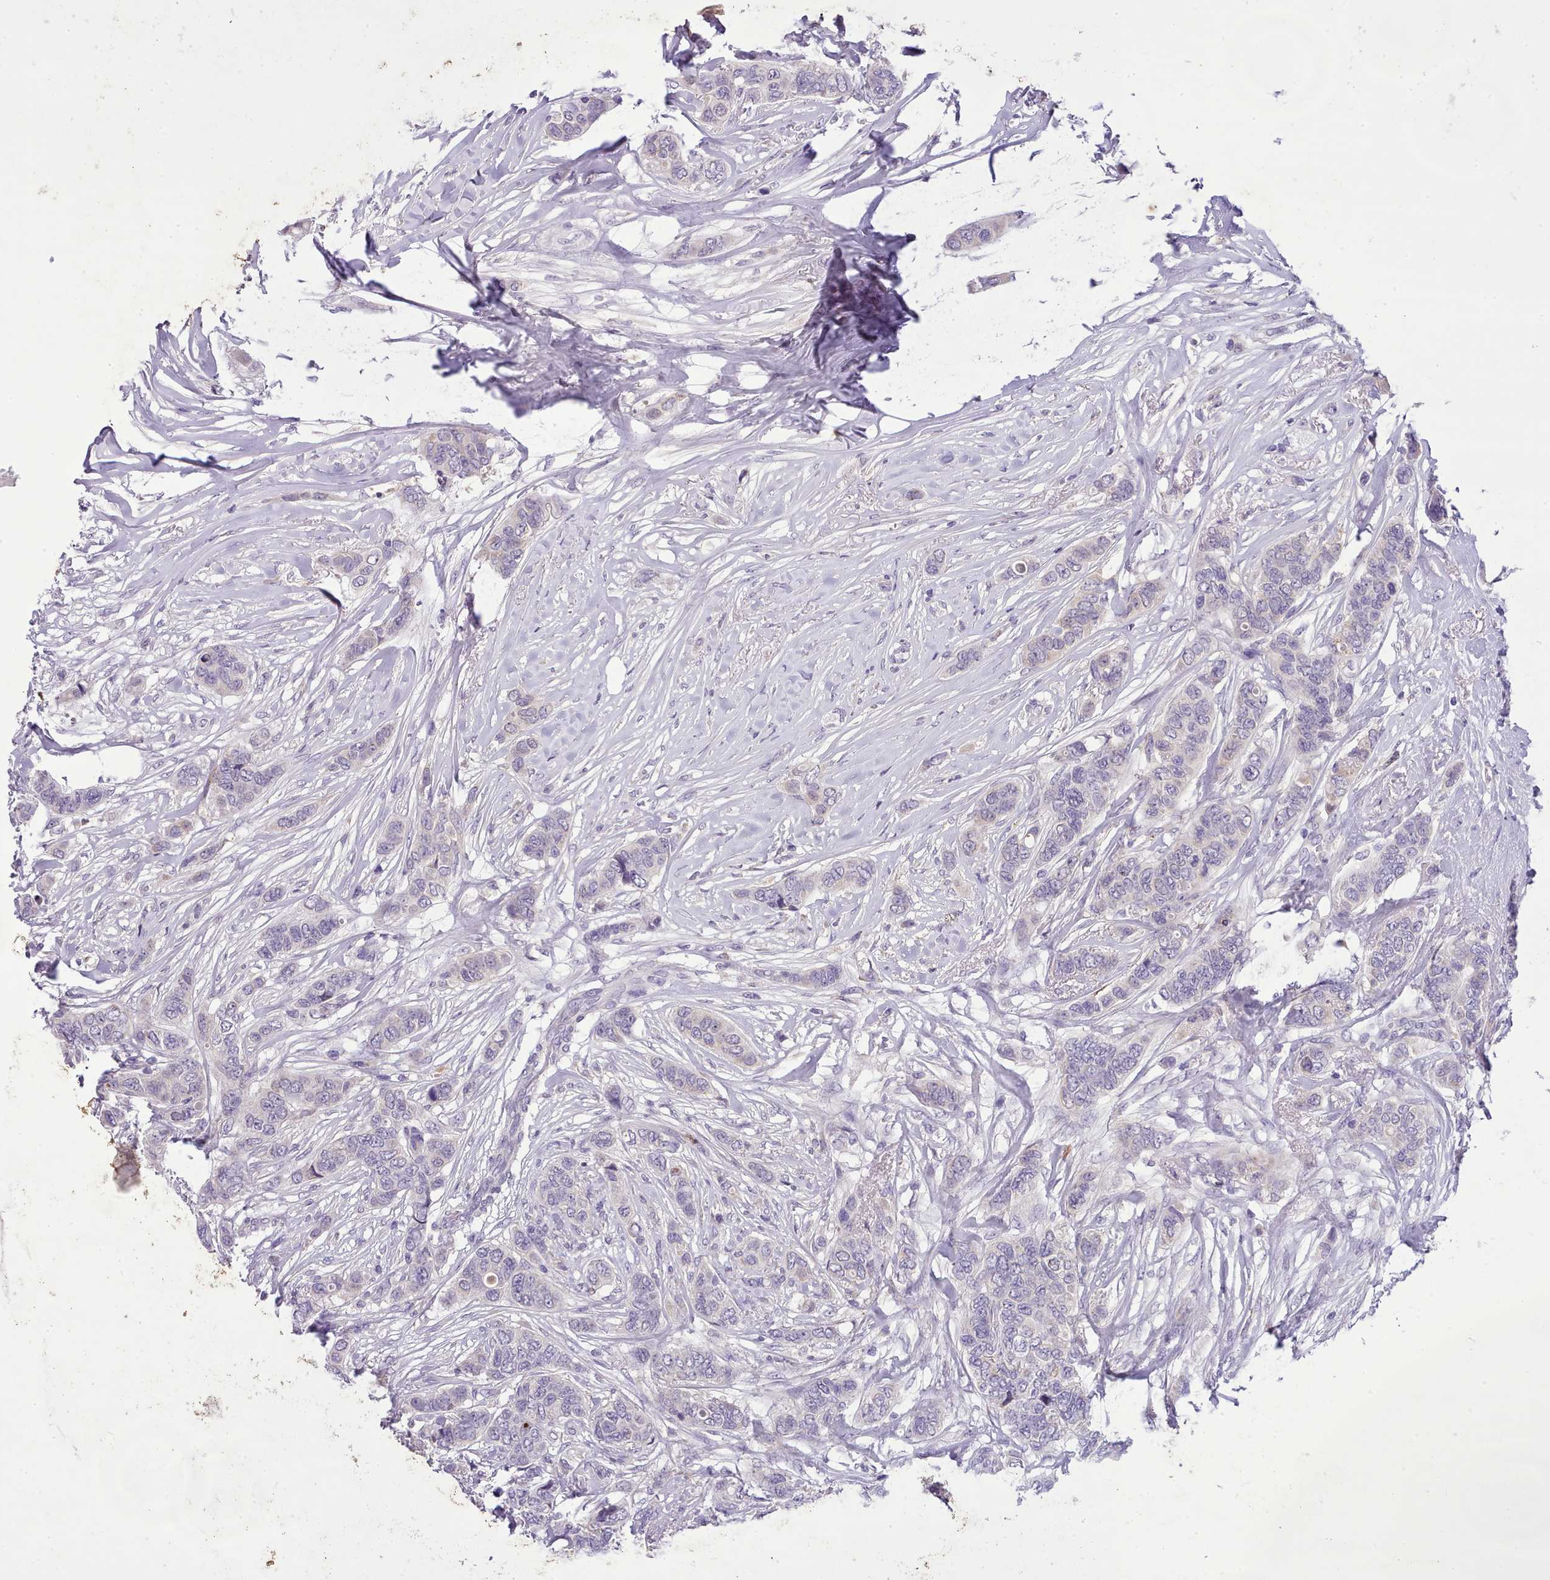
{"staining": {"intensity": "negative", "quantity": "none", "location": "none"}, "tissue": "breast cancer", "cell_type": "Tumor cells", "image_type": "cancer", "snomed": [{"axis": "morphology", "description": "Lobular carcinoma"}, {"axis": "topography", "description": "Breast"}], "caption": "Immunohistochemistry (IHC) micrograph of neoplastic tissue: human breast lobular carcinoma stained with DAB displays no significant protein expression in tumor cells.", "gene": "FAM83E", "patient": {"sex": "female", "age": 51}}